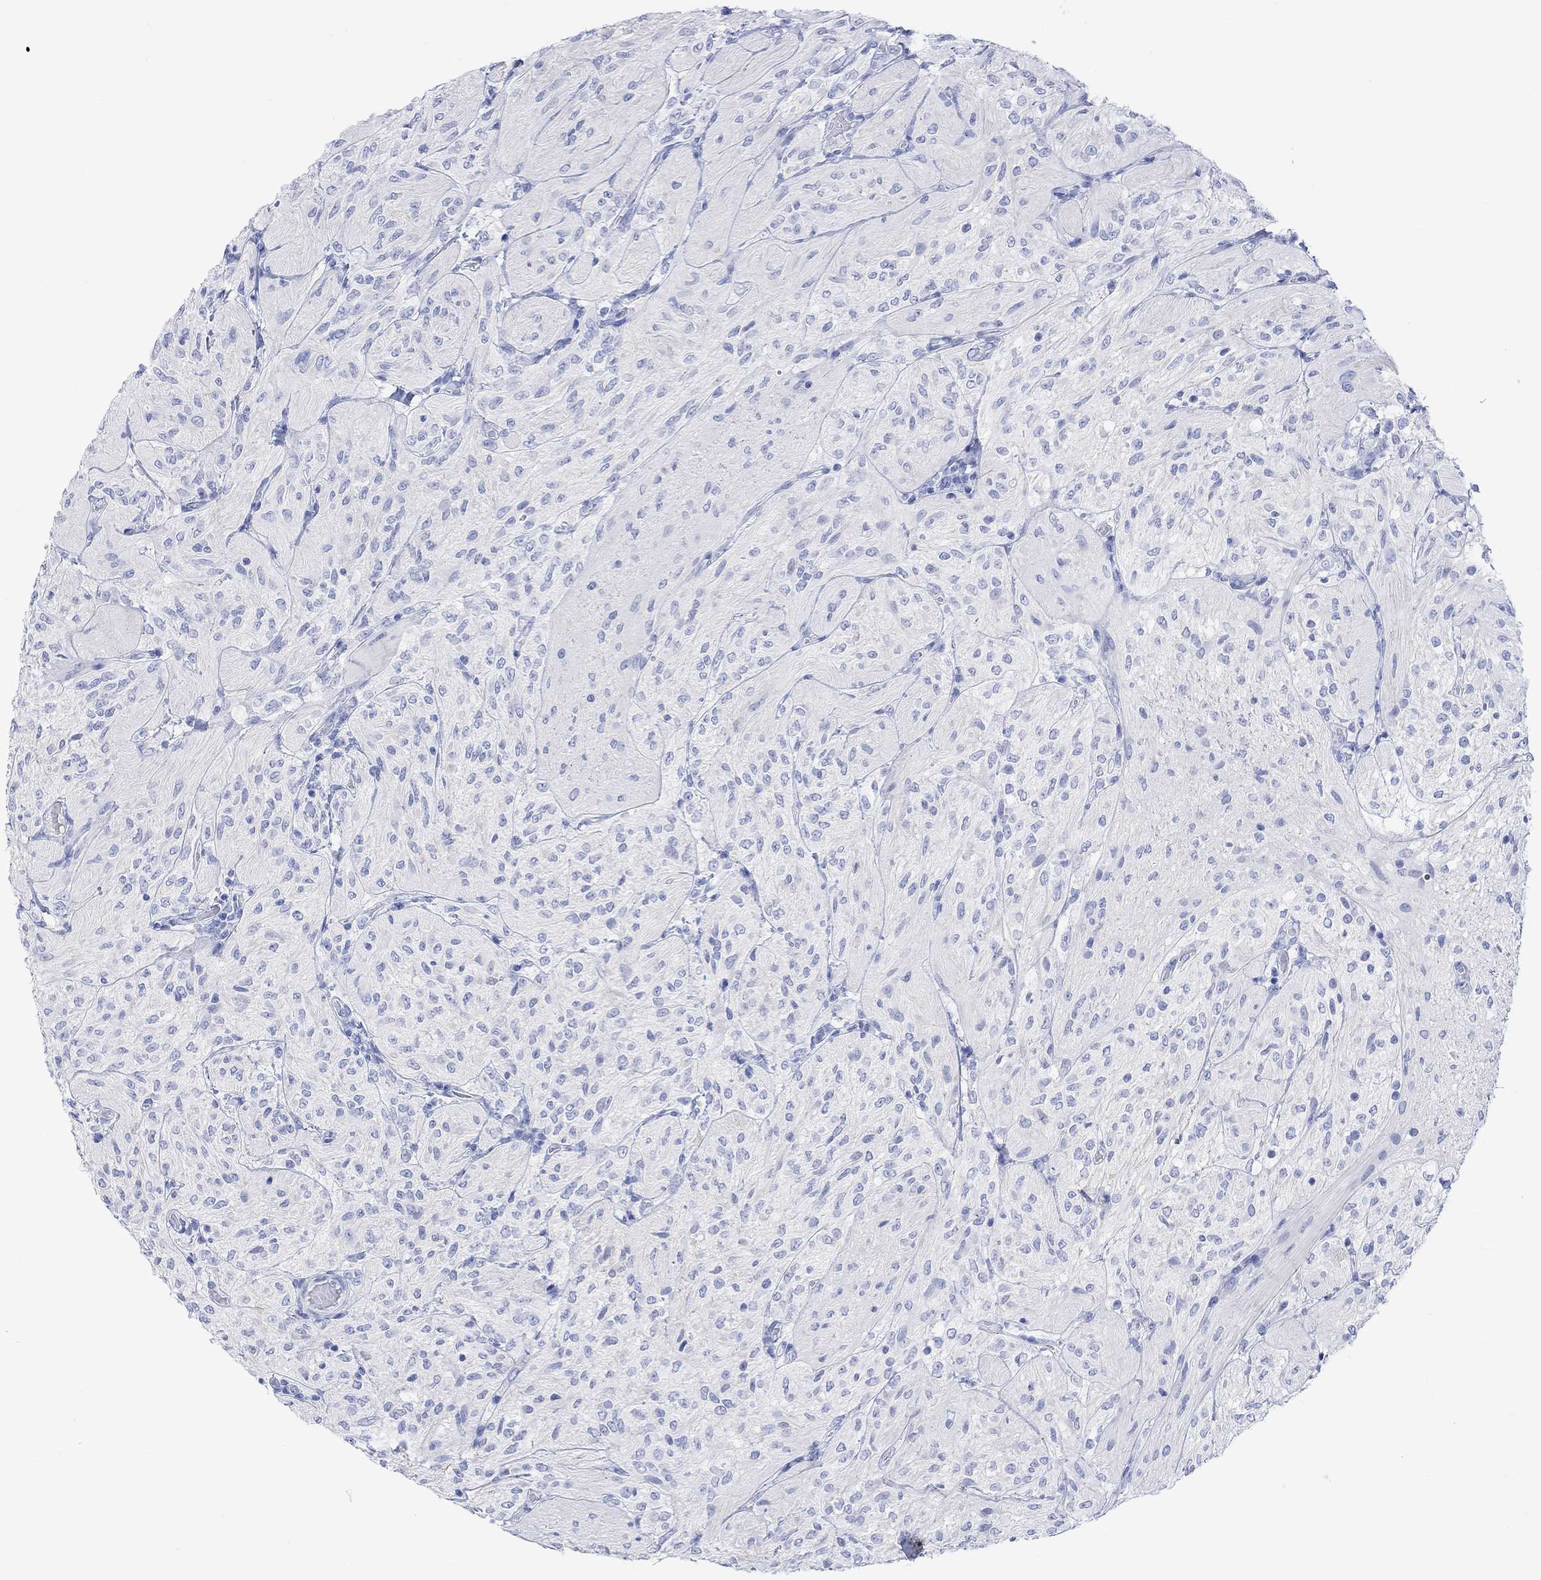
{"staining": {"intensity": "negative", "quantity": "none", "location": "none"}, "tissue": "glioma", "cell_type": "Tumor cells", "image_type": "cancer", "snomed": [{"axis": "morphology", "description": "Glioma, malignant, Low grade"}, {"axis": "topography", "description": "Brain"}], "caption": "The image displays no staining of tumor cells in glioma. The staining was performed using DAB to visualize the protein expression in brown, while the nuclei were stained in blue with hematoxylin (Magnification: 20x).", "gene": "CALCA", "patient": {"sex": "male", "age": 3}}